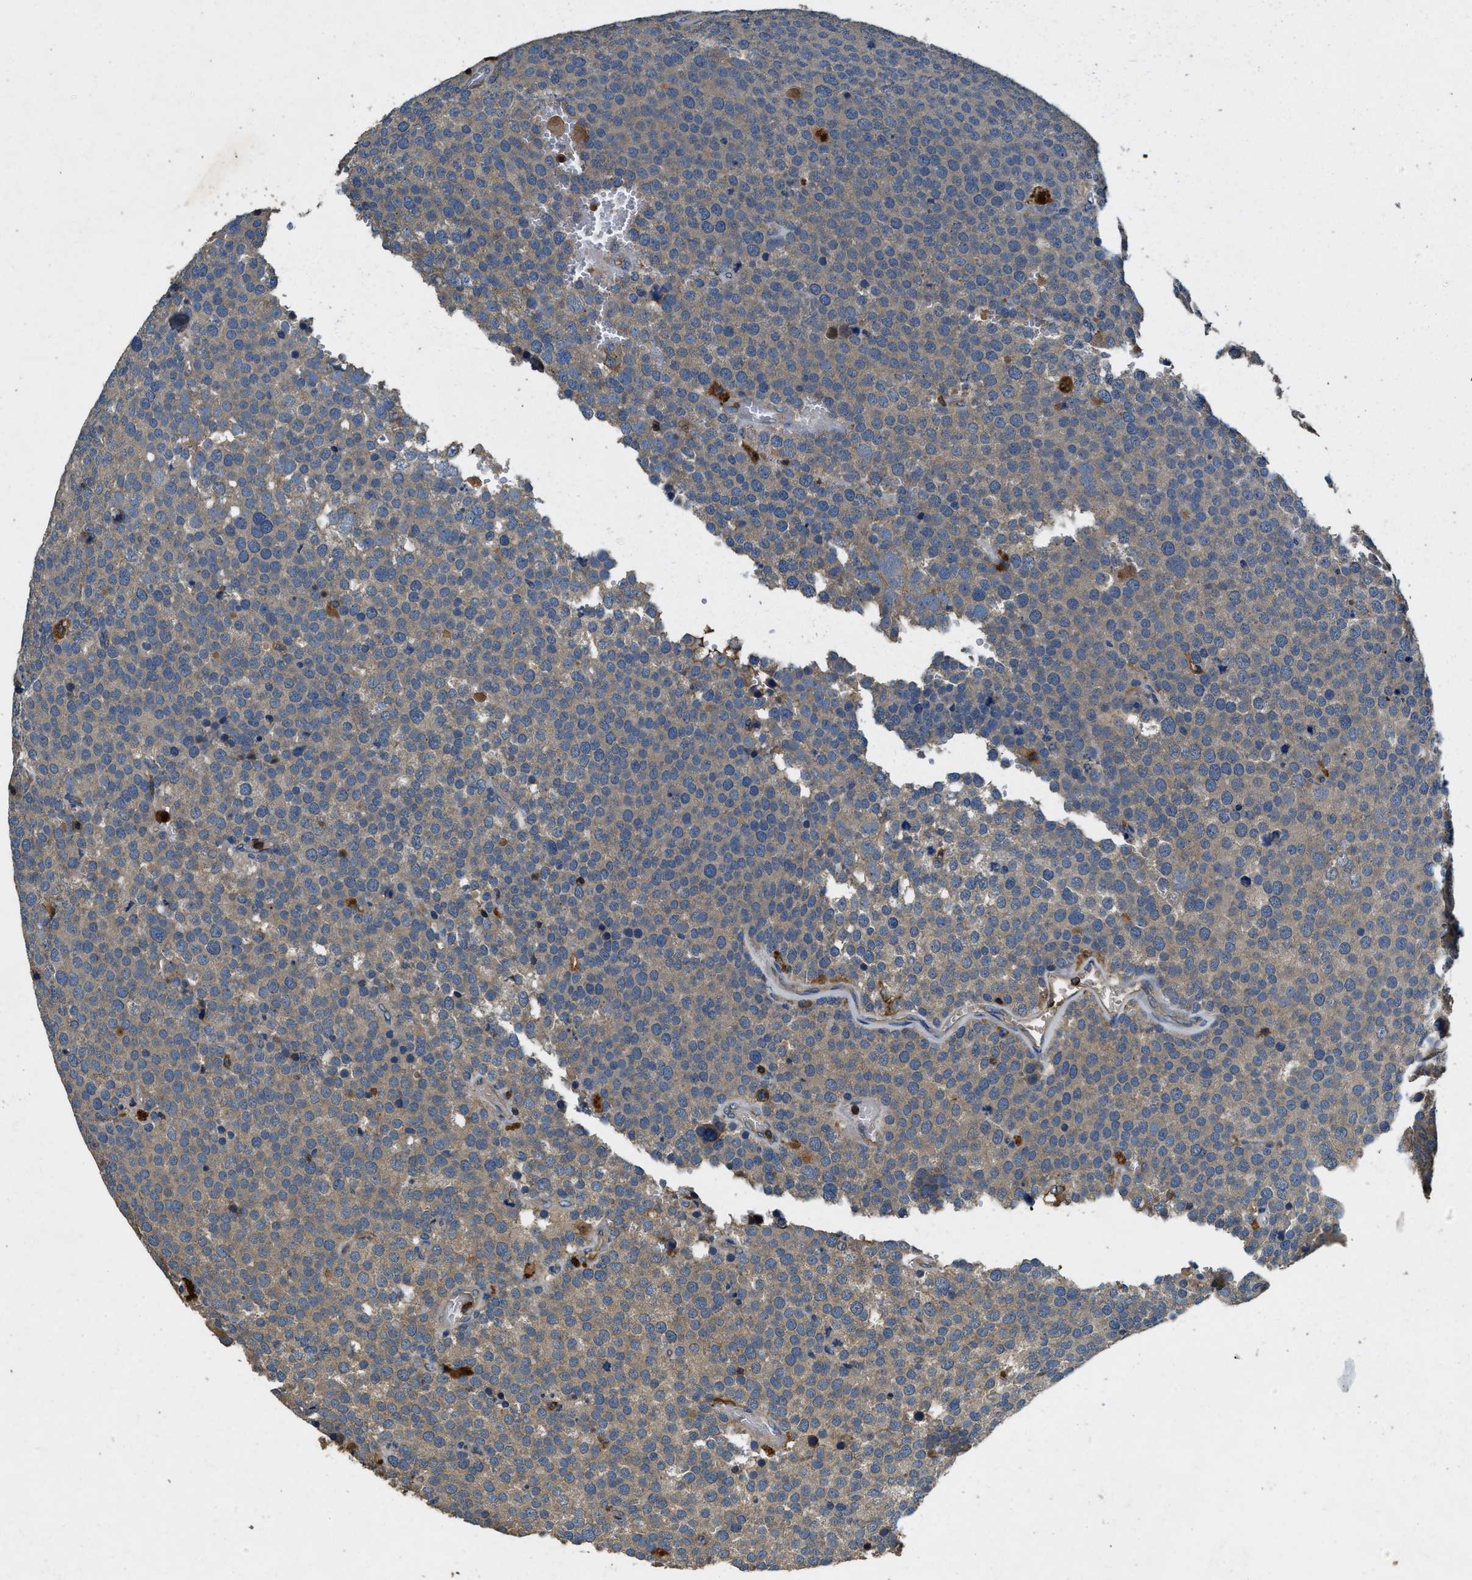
{"staining": {"intensity": "weak", "quantity": ">75%", "location": "cytoplasmic/membranous"}, "tissue": "testis cancer", "cell_type": "Tumor cells", "image_type": "cancer", "snomed": [{"axis": "morphology", "description": "Normal tissue, NOS"}, {"axis": "morphology", "description": "Seminoma, NOS"}, {"axis": "topography", "description": "Testis"}], "caption": "The immunohistochemical stain highlights weak cytoplasmic/membranous positivity in tumor cells of testis cancer (seminoma) tissue.", "gene": "BLOC1S1", "patient": {"sex": "male", "age": 71}}